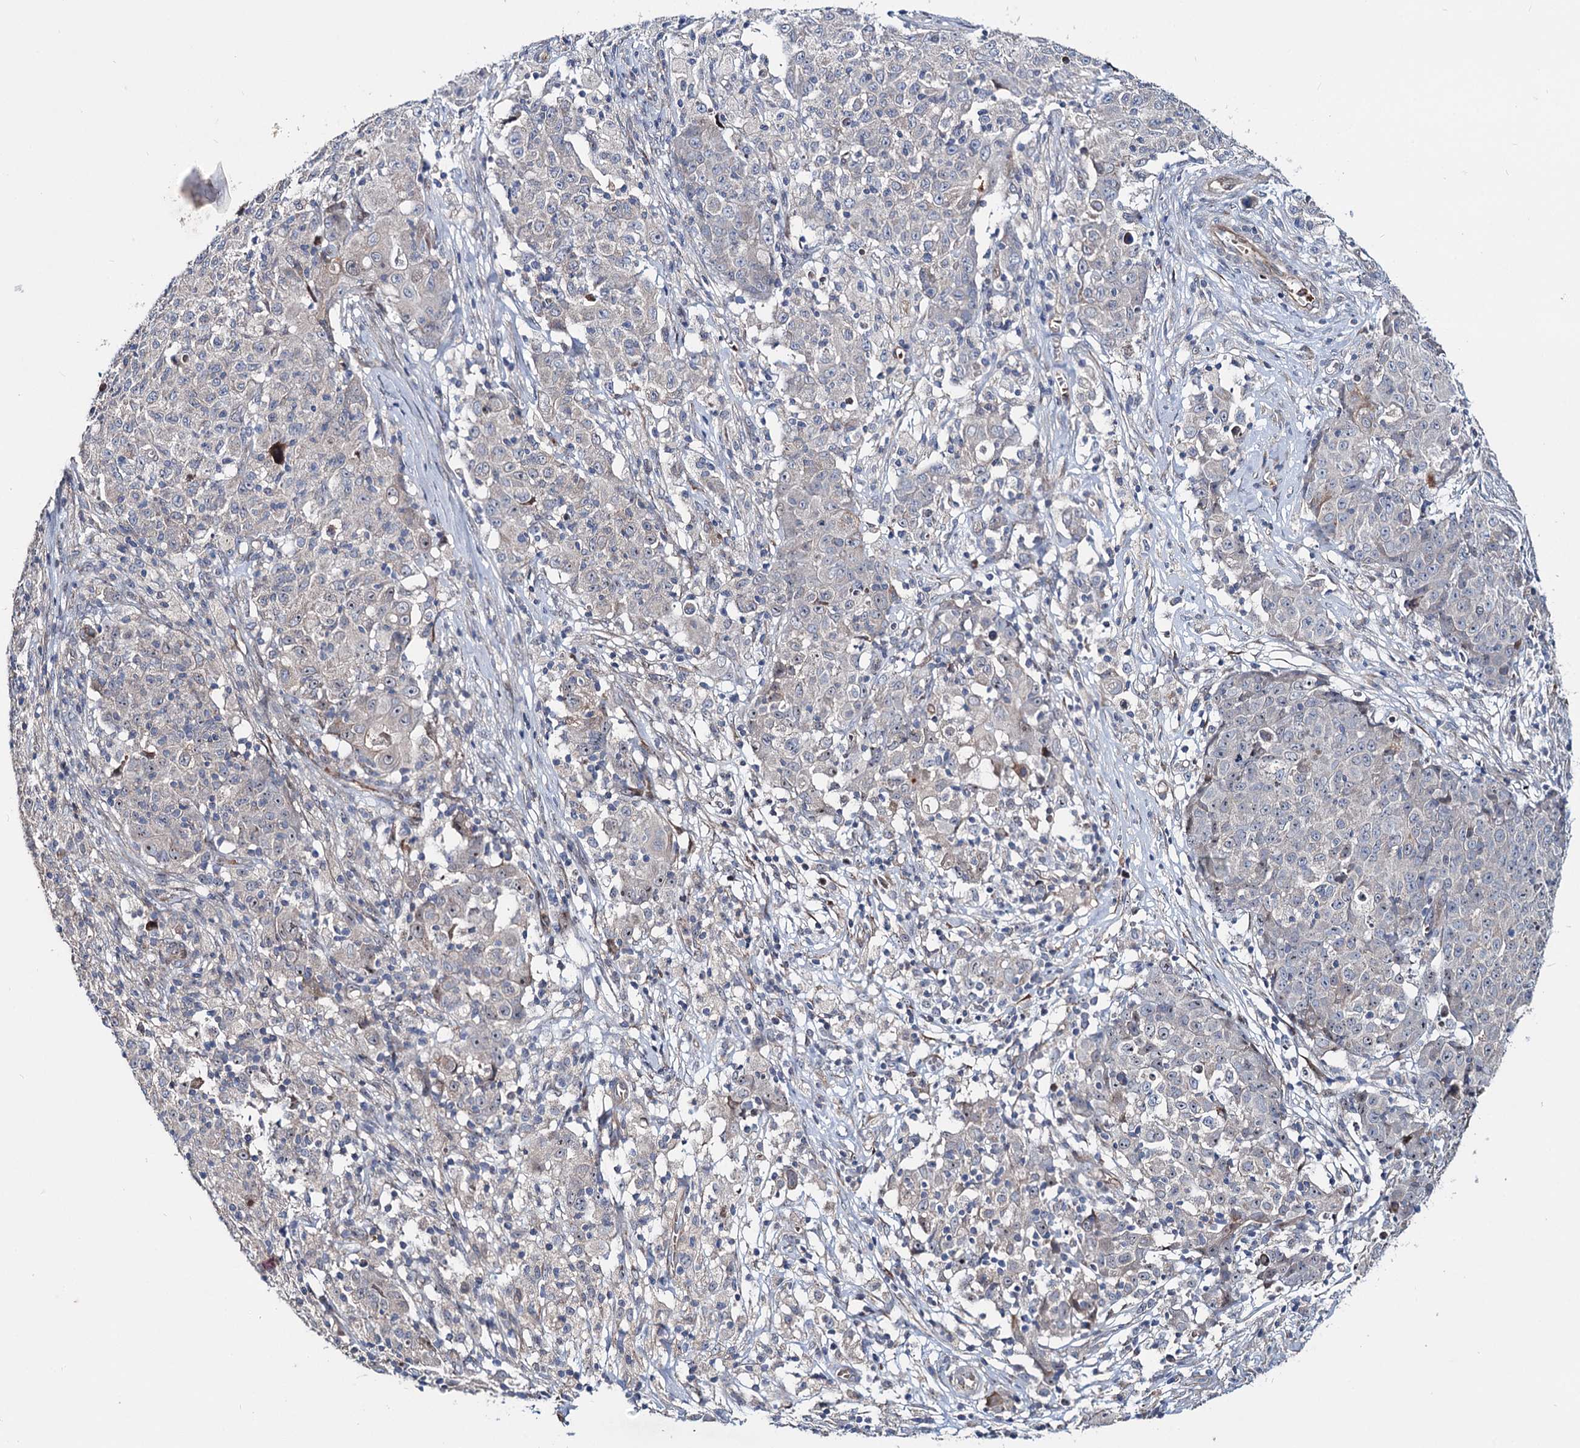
{"staining": {"intensity": "negative", "quantity": "none", "location": "none"}, "tissue": "ovarian cancer", "cell_type": "Tumor cells", "image_type": "cancer", "snomed": [{"axis": "morphology", "description": "Carcinoma, endometroid"}, {"axis": "topography", "description": "Ovary"}], "caption": "There is no significant positivity in tumor cells of ovarian cancer.", "gene": "PTDSS2", "patient": {"sex": "female", "age": 42}}